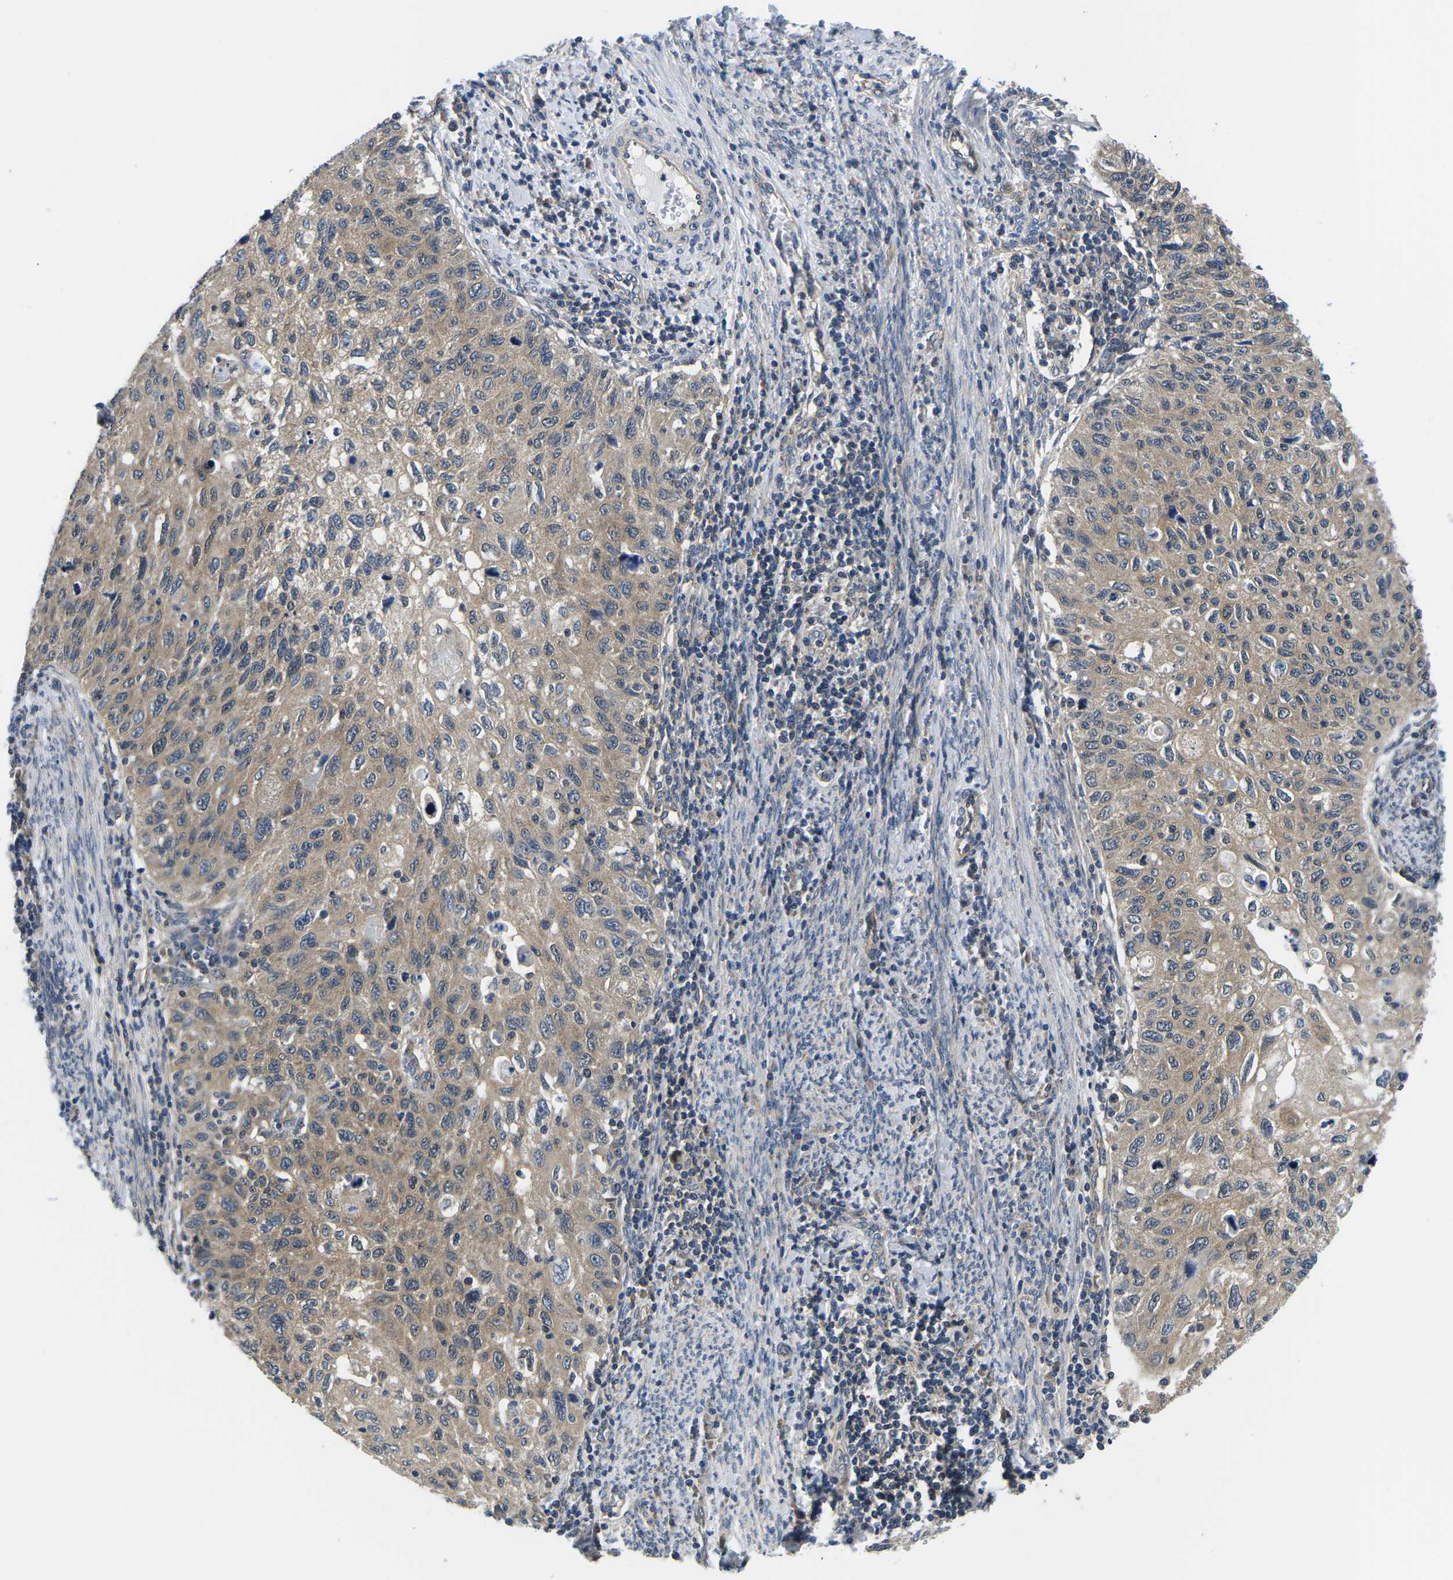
{"staining": {"intensity": "weak", "quantity": ">75%", "location": "cytoplasmic/membranous"}, "tissue": "cervical cancer", "cell_type": "Tumor cells", "image_type": "cancer", "snomed": [{"axis": "morphology", "description": "Squamous cell carcinoma, NOS"}, {"axis": "topography", "description": "Cervix"}], "caption": "Cervical cancer stained with a brown dye displays weak cytoplasmic/membranous positive positivity in approximately >75% of tumor cells.", "gene": "GSK3B", "patient": {"sex": "female", "age": 70}}